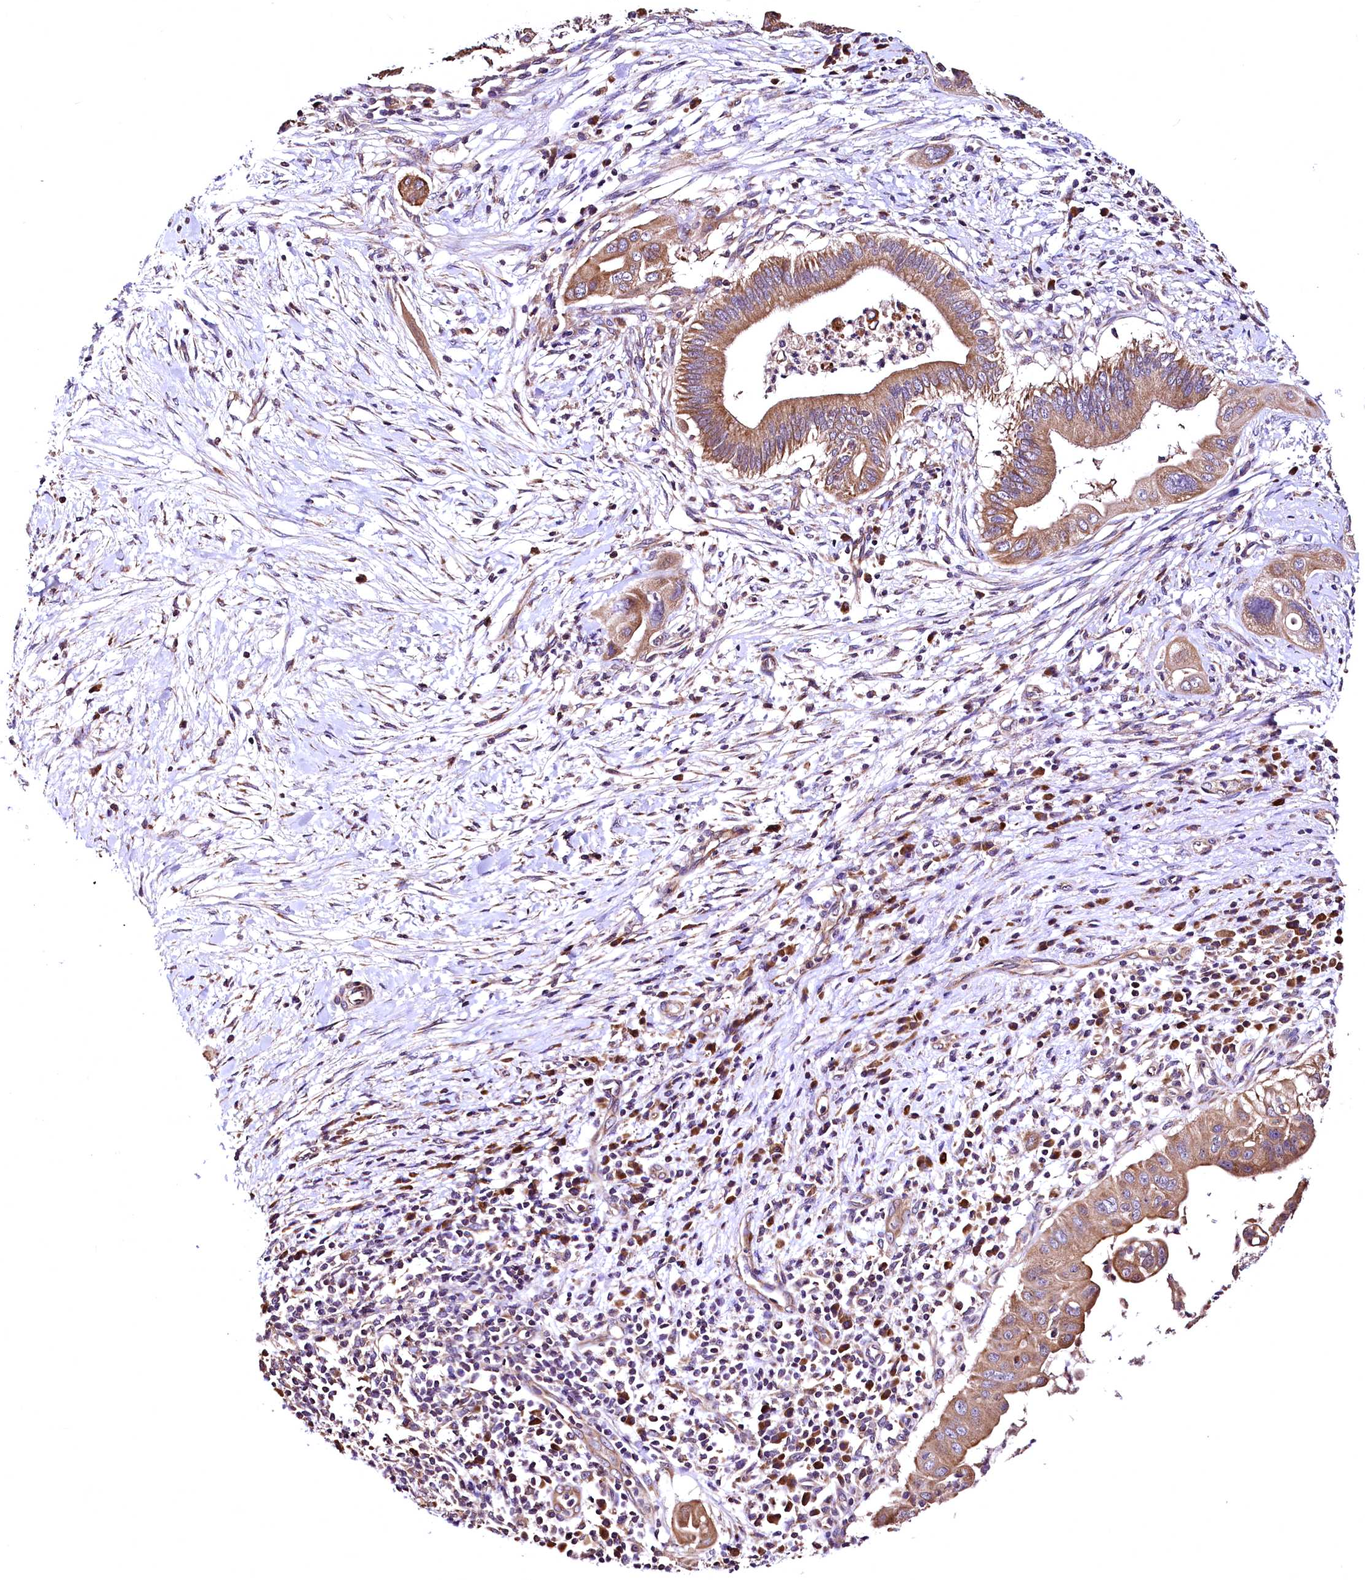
{"staining": {"intensity": "moderate", "quantity": ">75%", "location": "cytoplasmic/membranous"}, "tissue": "pancreatic cancer", "cell_type": "Tumor cells", "image_type": "cancer", "snomed": [{"axis": "morphology", "description": "Adenocarcinoma, NOS"}, {"axis": "topography", "description": "Pancreas"}], "caption": "IHC (DAB) staining of human pancreatic cancer shows moderate cytoplasmic/membranous protein staining in about >75% of tumor cells. The staining was performed using DAB (3,3'-diaminobenzidine) to visualize the protein expression in brown, while the nuclei were stained in blue with hematoxylin (Magnification: 20x).", "gene": "LRSAM1", "patient": {"sex": "male", "age": 68}}